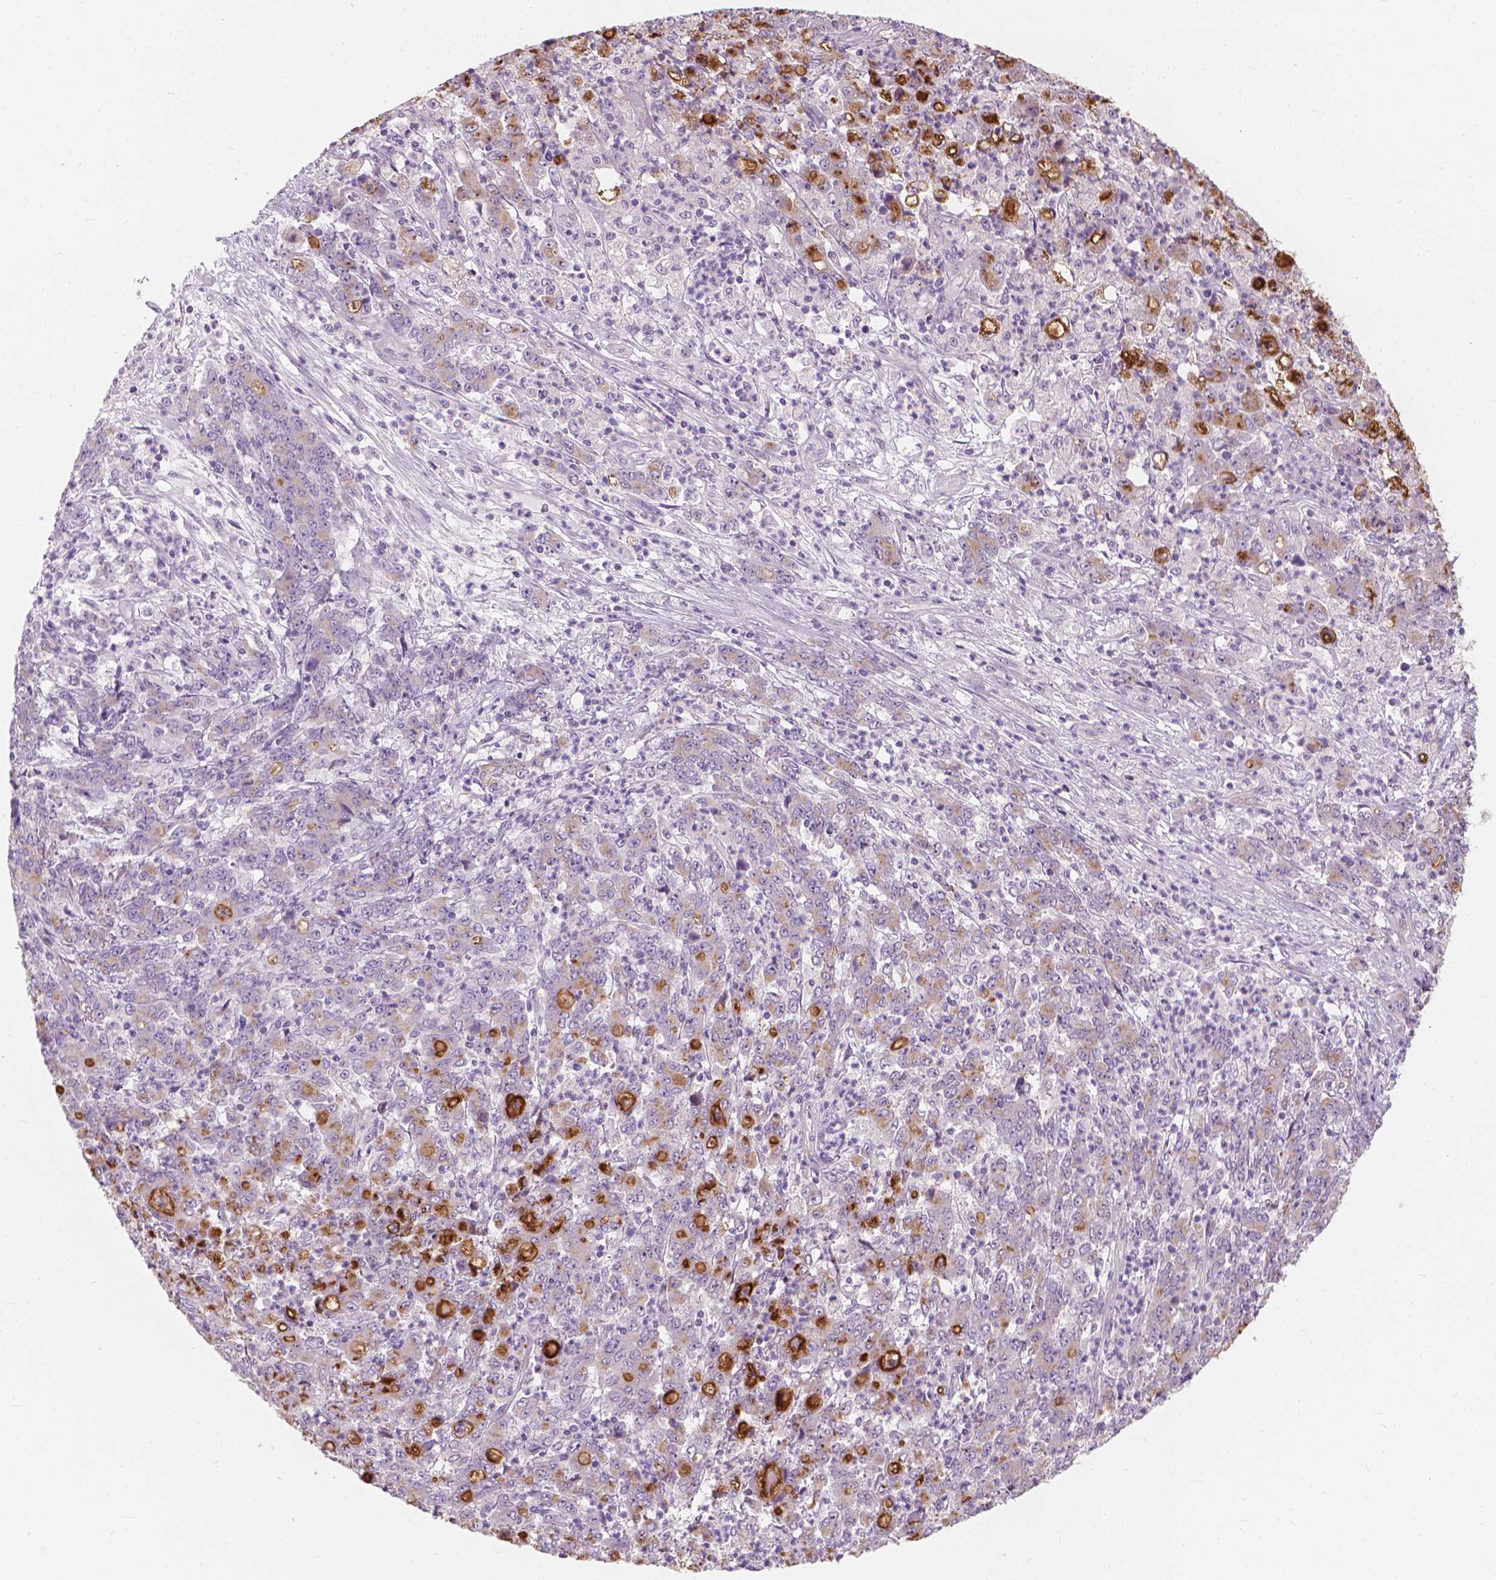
{"staining": {"intensity": "strong", "quantity": "<25%", "location": "cytoplasmic/membranous"}, "tissue": "stomach cancer", "cell_type": "Tumor cells", "image_type": "cancer", "snomed": [{"axis": "morphology", "description": "Adenocarcinoma, NOS"}, {"axis": "topography", "description": "Stomach, lower"}], "caption": "Protein expression analysis of human stomach cancer reveals strong cytoplasmic/membranous staining in about <25% of tumor cells.", "gene": "GPRC5A", "patient": {"sex": "female", "age": 71}}